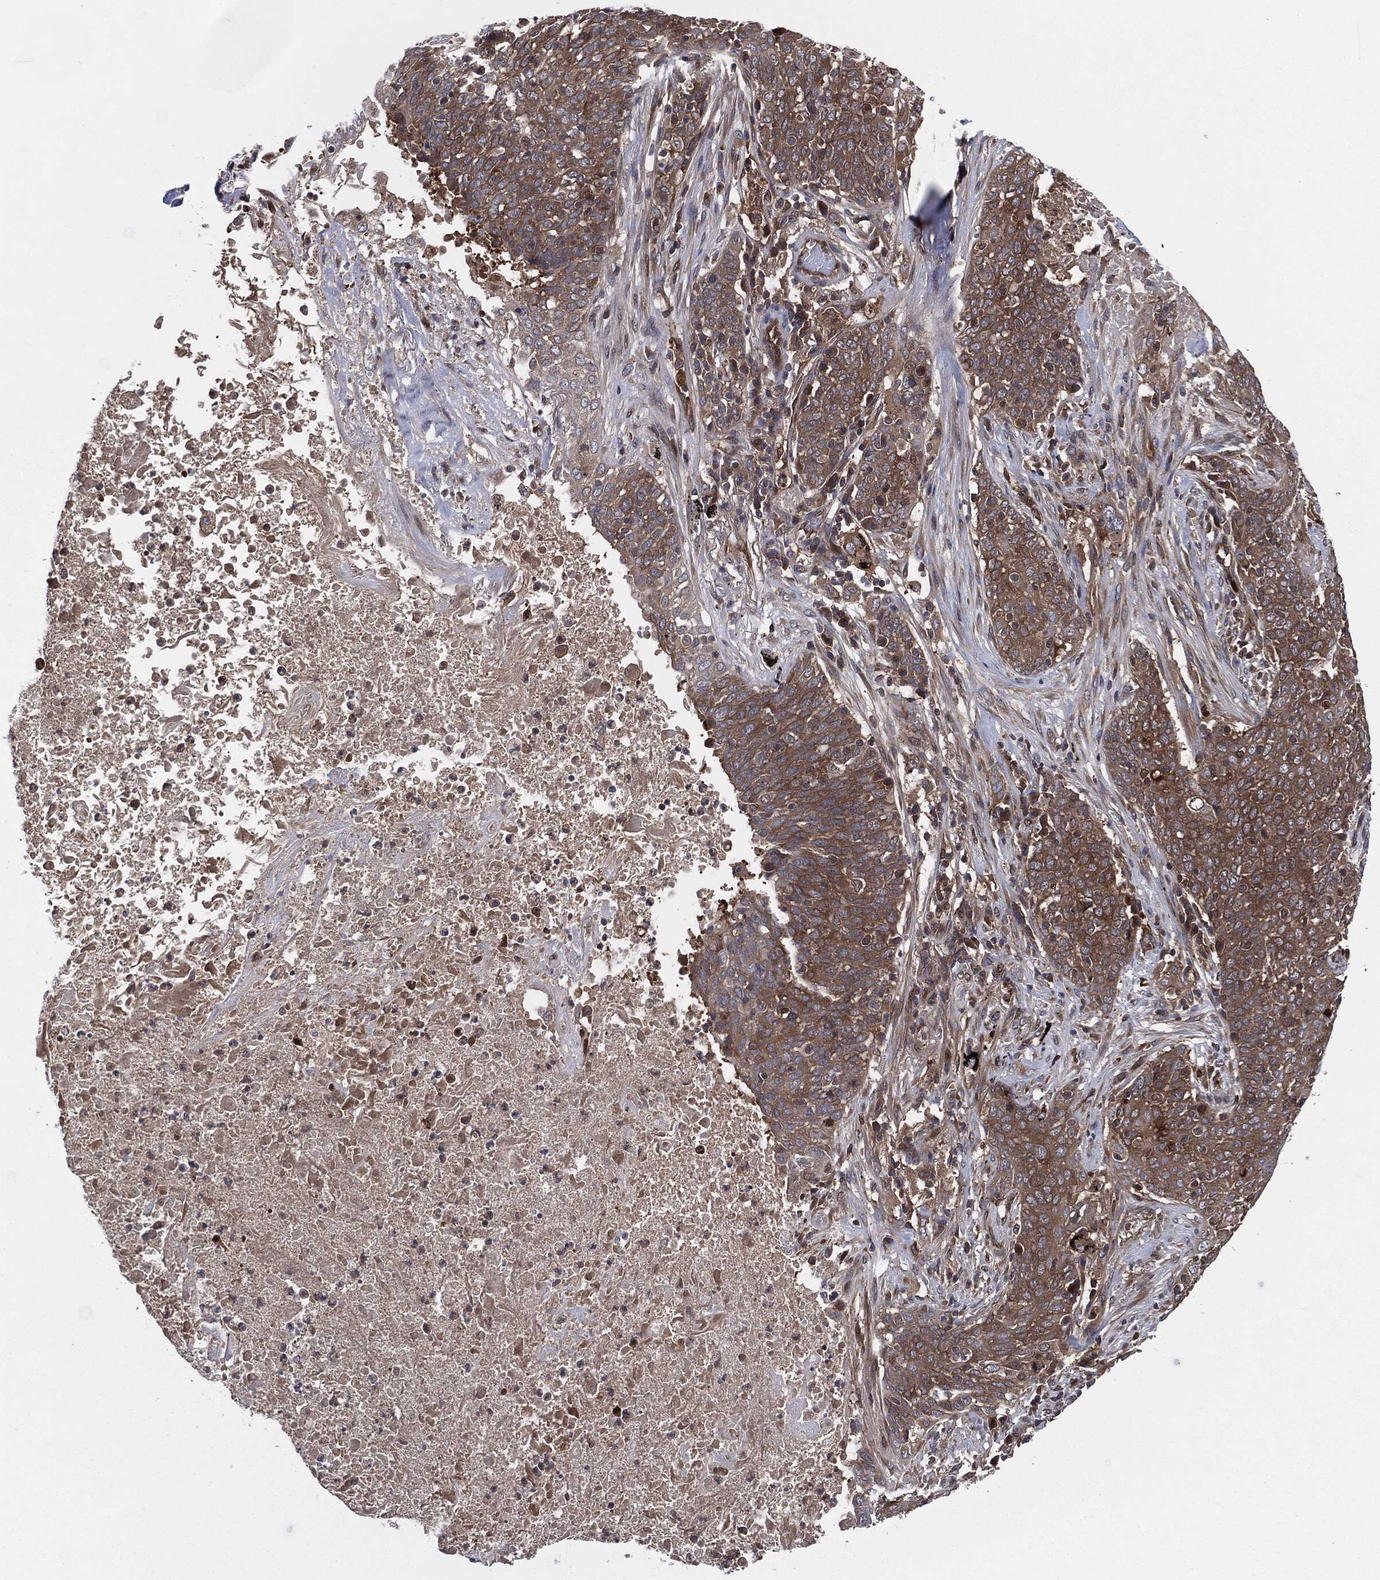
{"staining": {"intensity": "negative", "quantity": "none", "location": "none"}, "tissue": "lung cancer", "cell_type": "Tumor cells", "image_type": "cancer", "snomed": [{"axis": "morphology", "description": "Squamous cell carcinoma, NOS"}, {"axis": "topography", "description": "Lung"}], "caption": "Immunohistochemistry (IHC) photomicrograph of neoplastic tissue: lung squamous cell carcinoma stained with DAB displays no significant protein expression in tumor cells.", "gene": "XPNPEP1", "patient": {"sex": "male", "age": 82}}